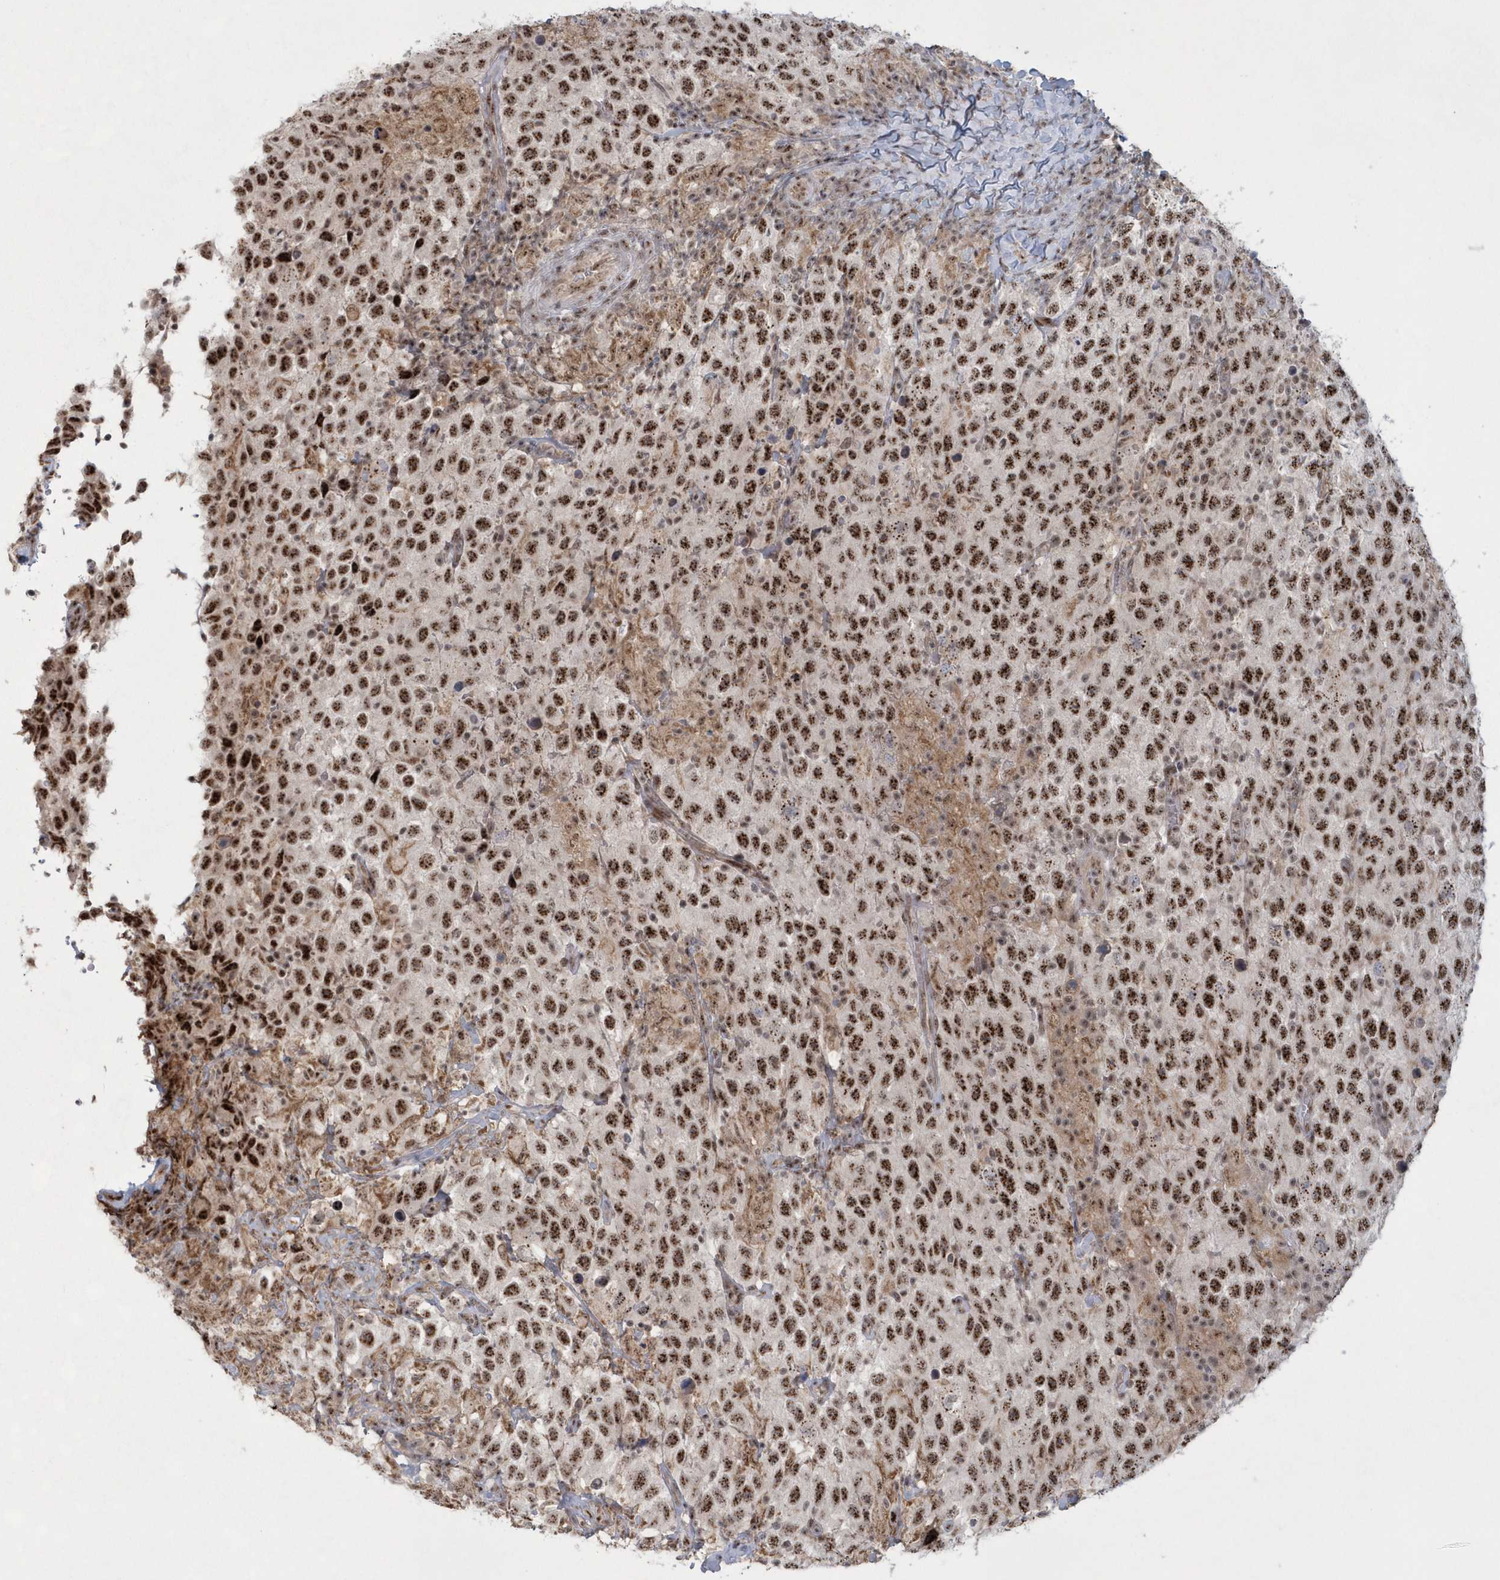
{"staining": {"intensity": "strong", "quantity": ">75%", "location": "nuclear"}, "tissue": "testis cancer", "cell_type": "Tumor cells", "image_type": "cancer", "snomed": [{"axis": "morphology", "description": "Seminoma, NOS"}, {"axis": "topography", "description": "Testis"}], "caption": "Strong nuclear protein positivity is seen in about >75% of tumor cells in seminoma (testis).", "gene": "KDM6B", "patient": {"sex": "male", "age": 41}}